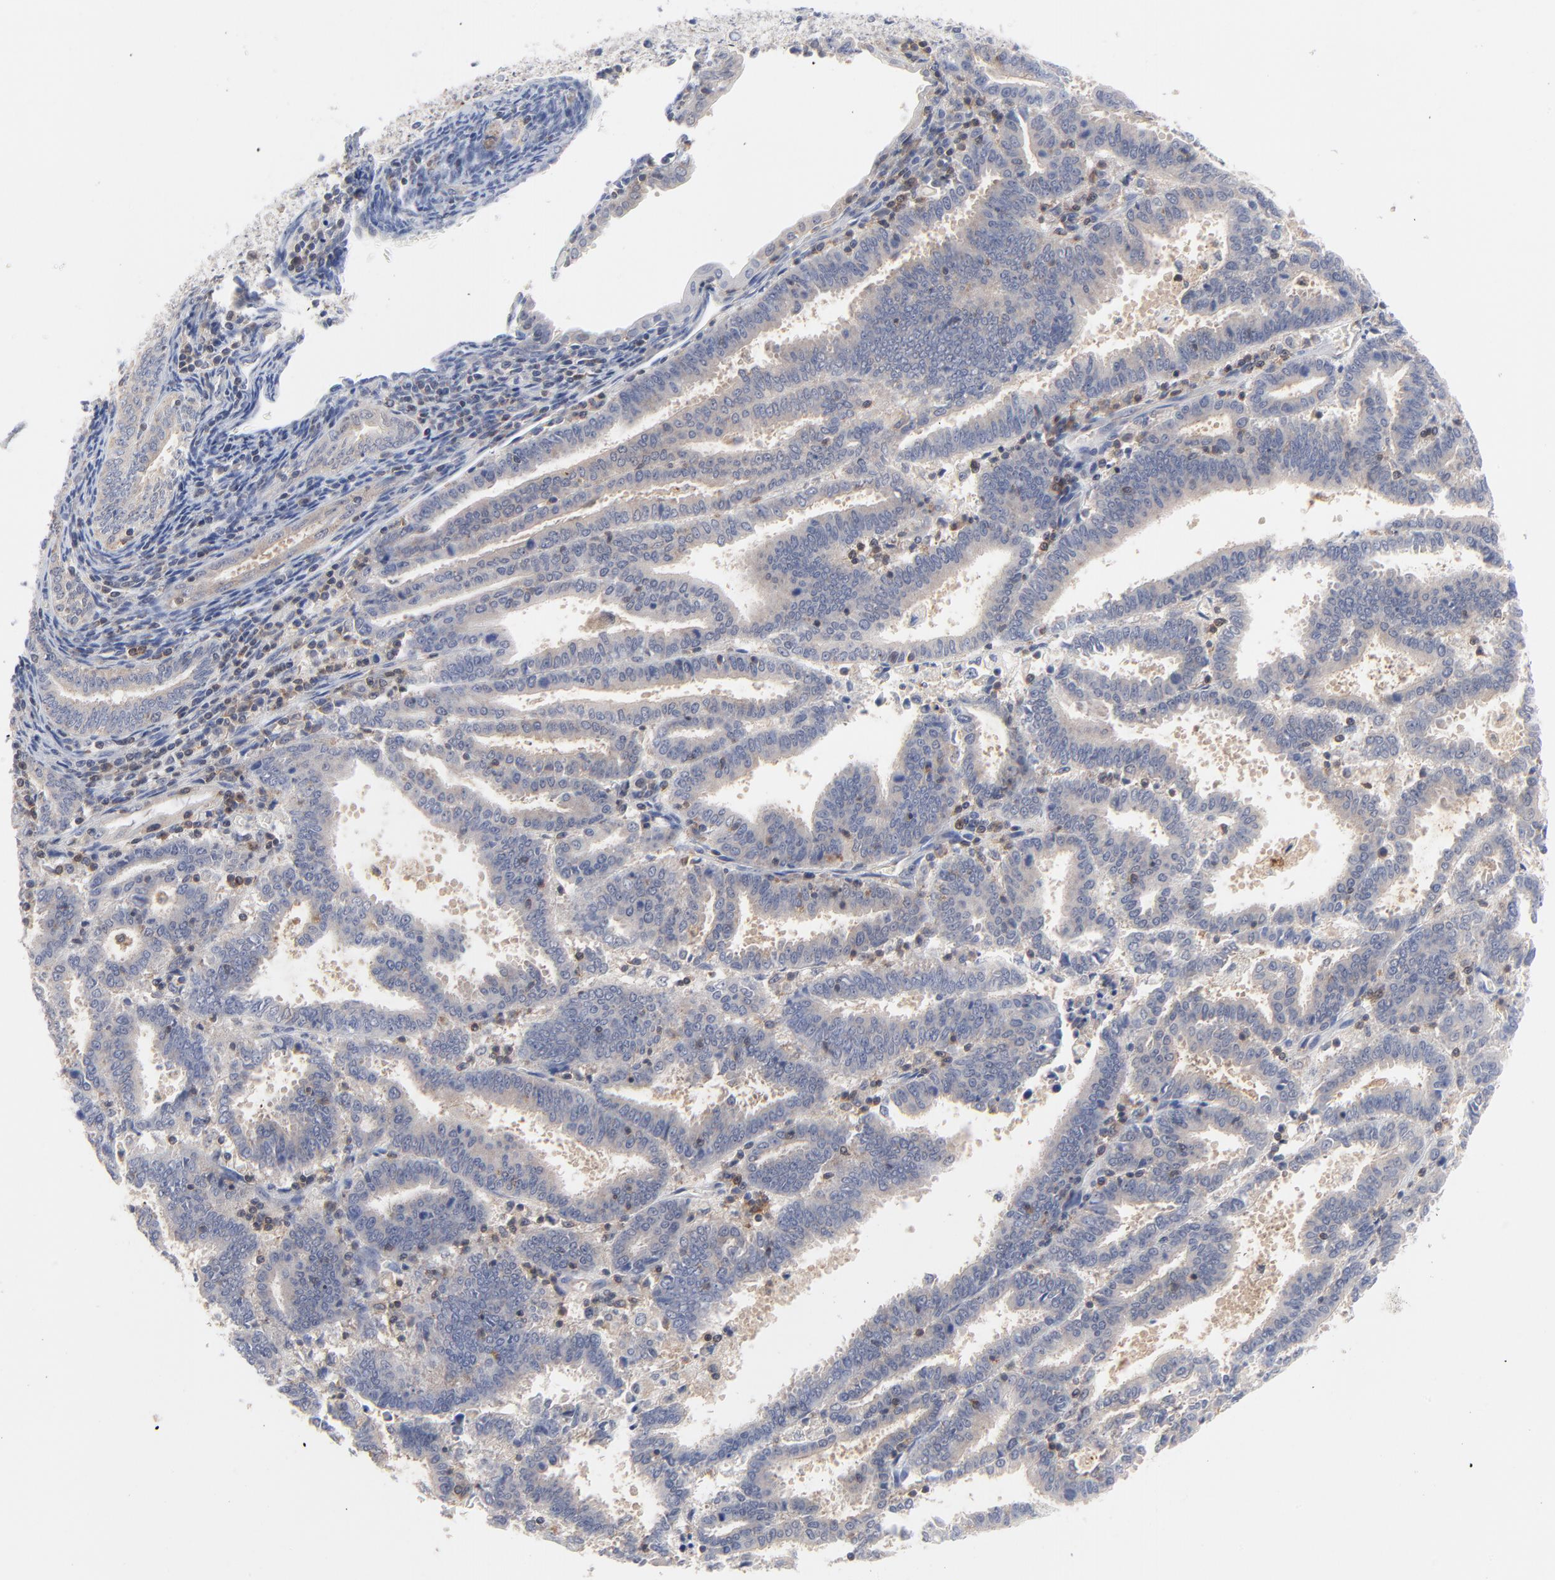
{"staining": {"intensity": "weak", "quantity": "25%-75%", "location": "cytoplasmic/membranous"}, "tissue": "endometrial cancer", "cell_type": "Tumor cells", "image_type": "cancer", "snomed": [{"axis": "morphology", "description": "Adenocarcinoma, NOS"}, {"axis": "topography", "description": "Uterus"}], "caption": "Human adenocarcinoma (endometrial) stained for a protein (brown) demonstrates weak cytoplasmic/membranous positive expression in approximately 25%-75% of tumor cells.", "gene": "CAB39L", "patient": {"sex": "female", "age": 83}}